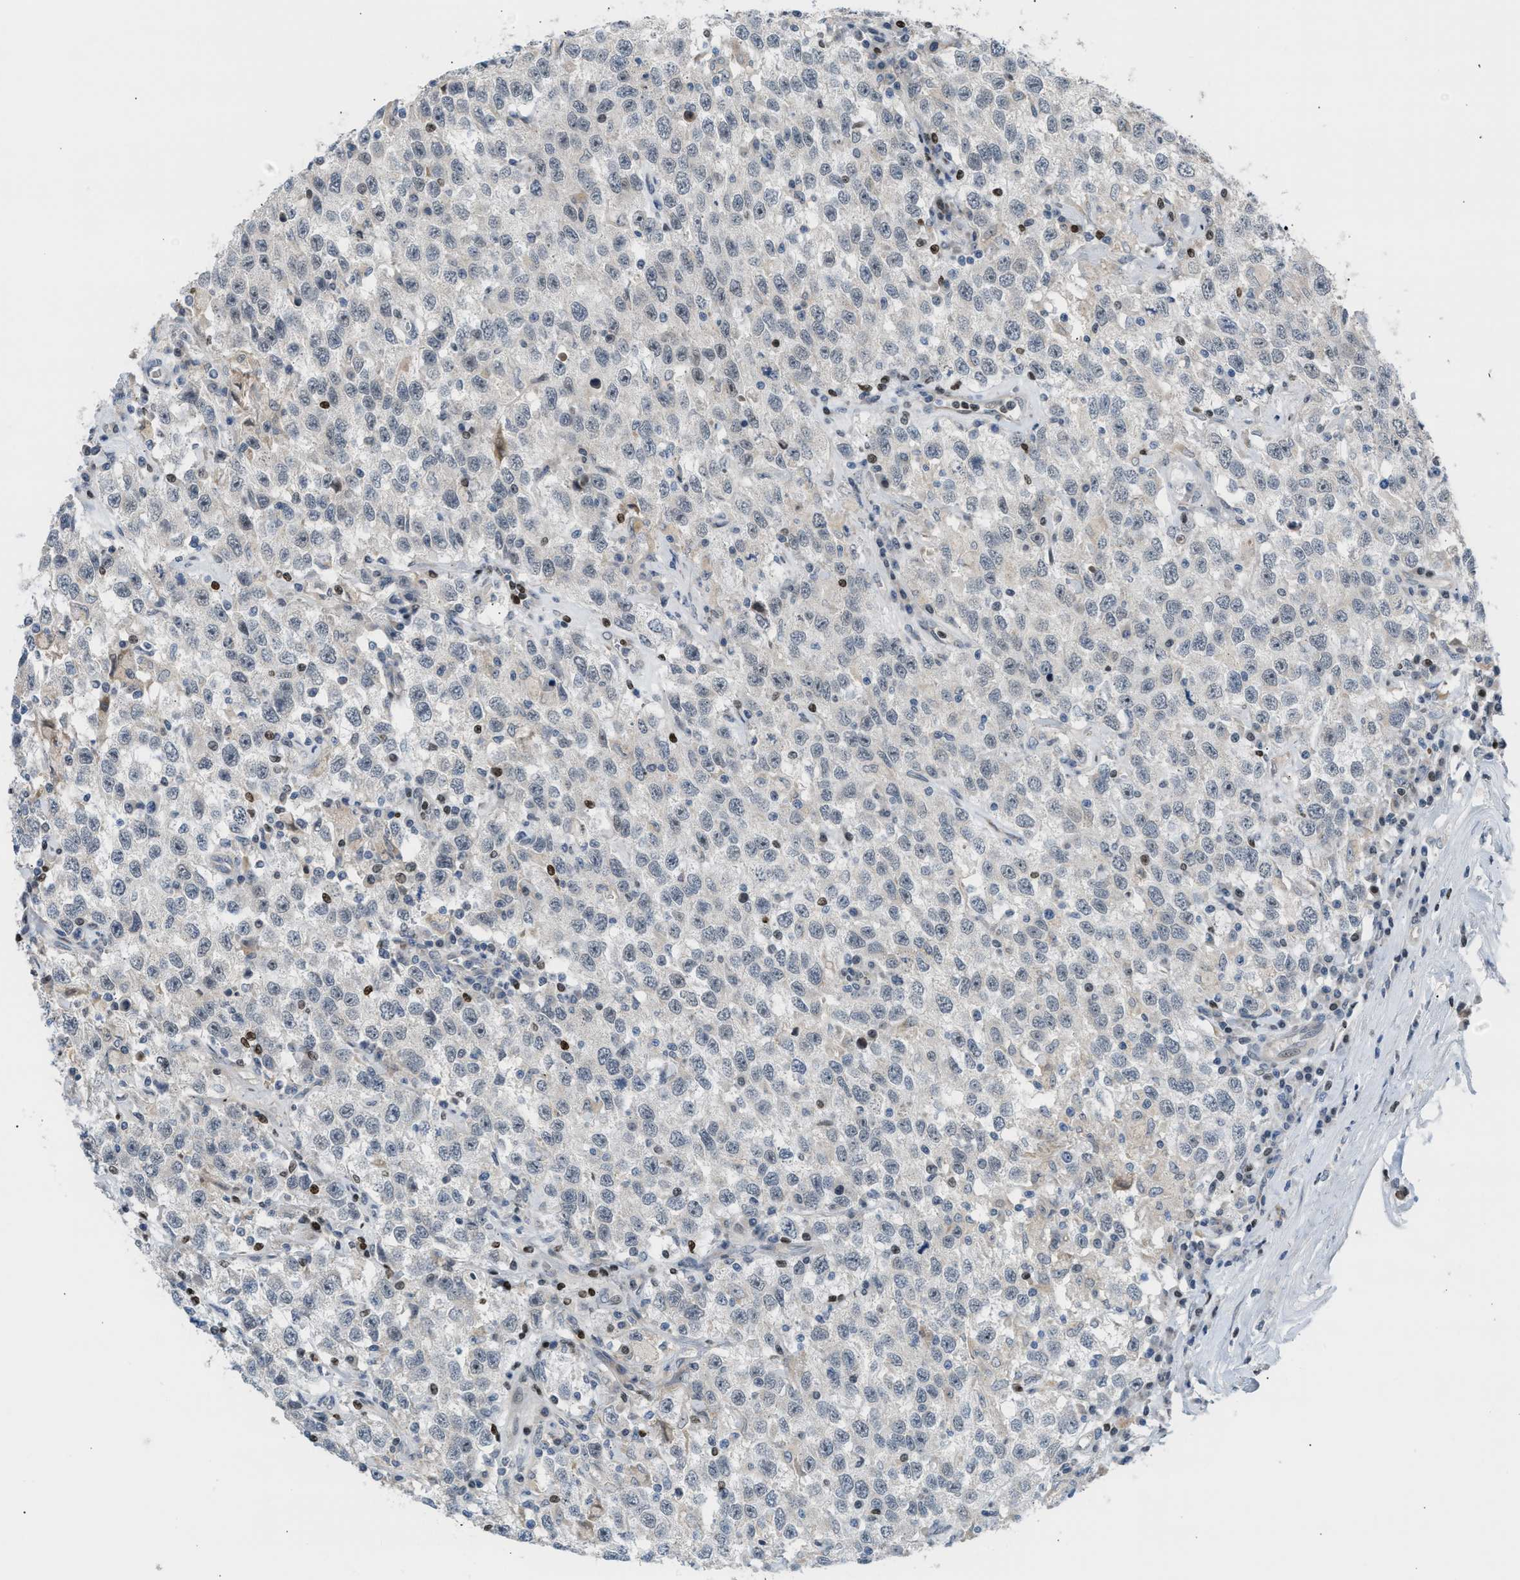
{"staining": {"intensity": "negative", "quantity": "none", "location": "none"}, "tissue": "testis cancer", "cell_type": "Tumor cells", "image_type": "cancer", "snomed": [{"axis": "morphology", "description": "Seminoma, NOS"}, {"axis": "topography", "description": "Testis"}], "caption": "Testis cancer (seminoma) was stained to show a protein in brown. There is no significant positivity in tumor cells.", "gene": "NPS", "patient": {"sex": "male", "age": 41}}